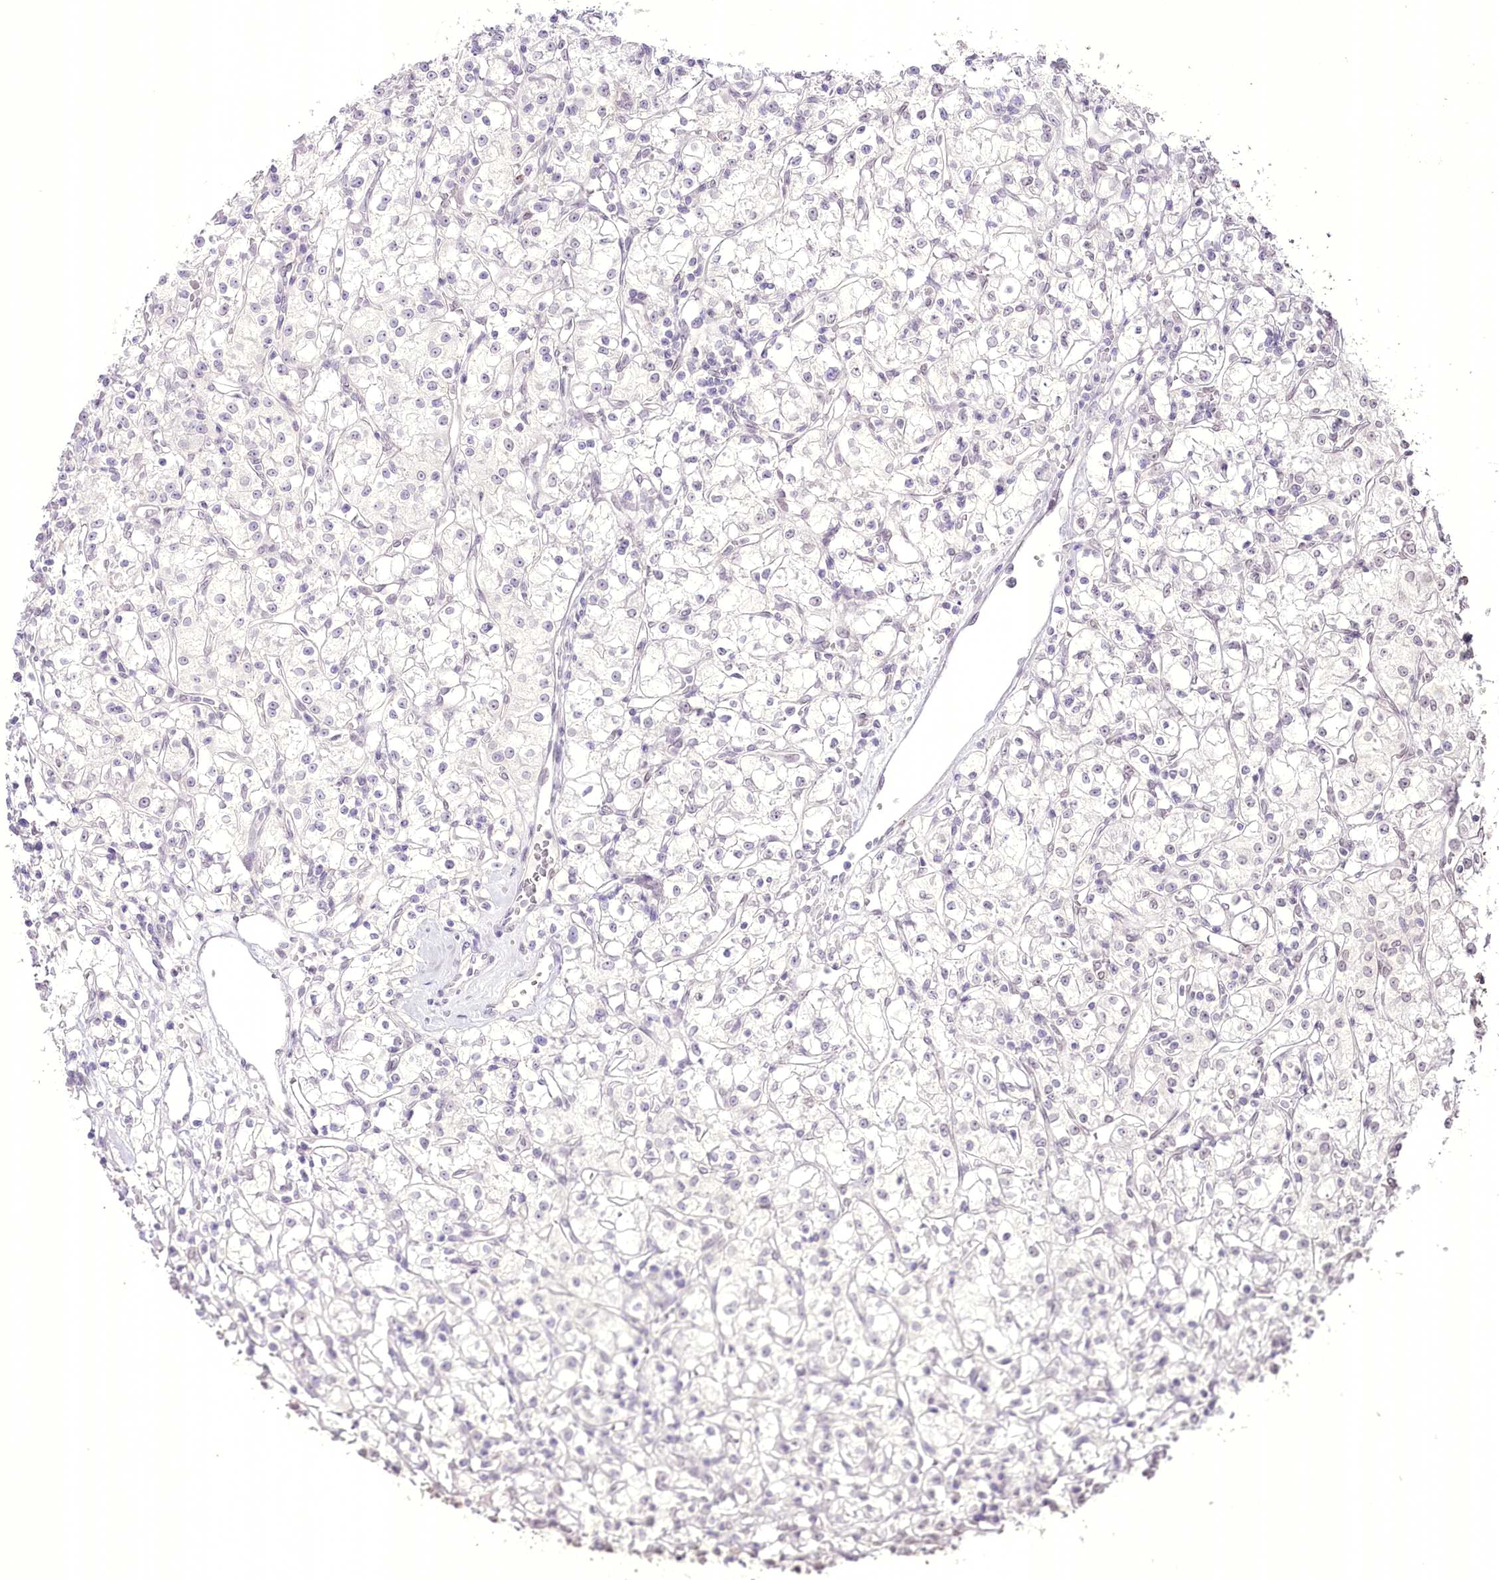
{"staining": {"intensity": "negative", "quantity": "none", "location": "none"}, "tissue": "renal cancer", "cell_type": "Tumor cells", "image_type": "cancer", "snomed": [{"axis": "morphology", "description": "Adenocarcinoma, NOS"}, {"axis": "topography", "description": "Kidney"}], "caption": "Tumor cells show no significant staining in renal cancer. (Brightfield microscopy of DAB IHC at high magnification).", "gene": "SLC39A10", "patient": {"sex": "female", "age": 59}}